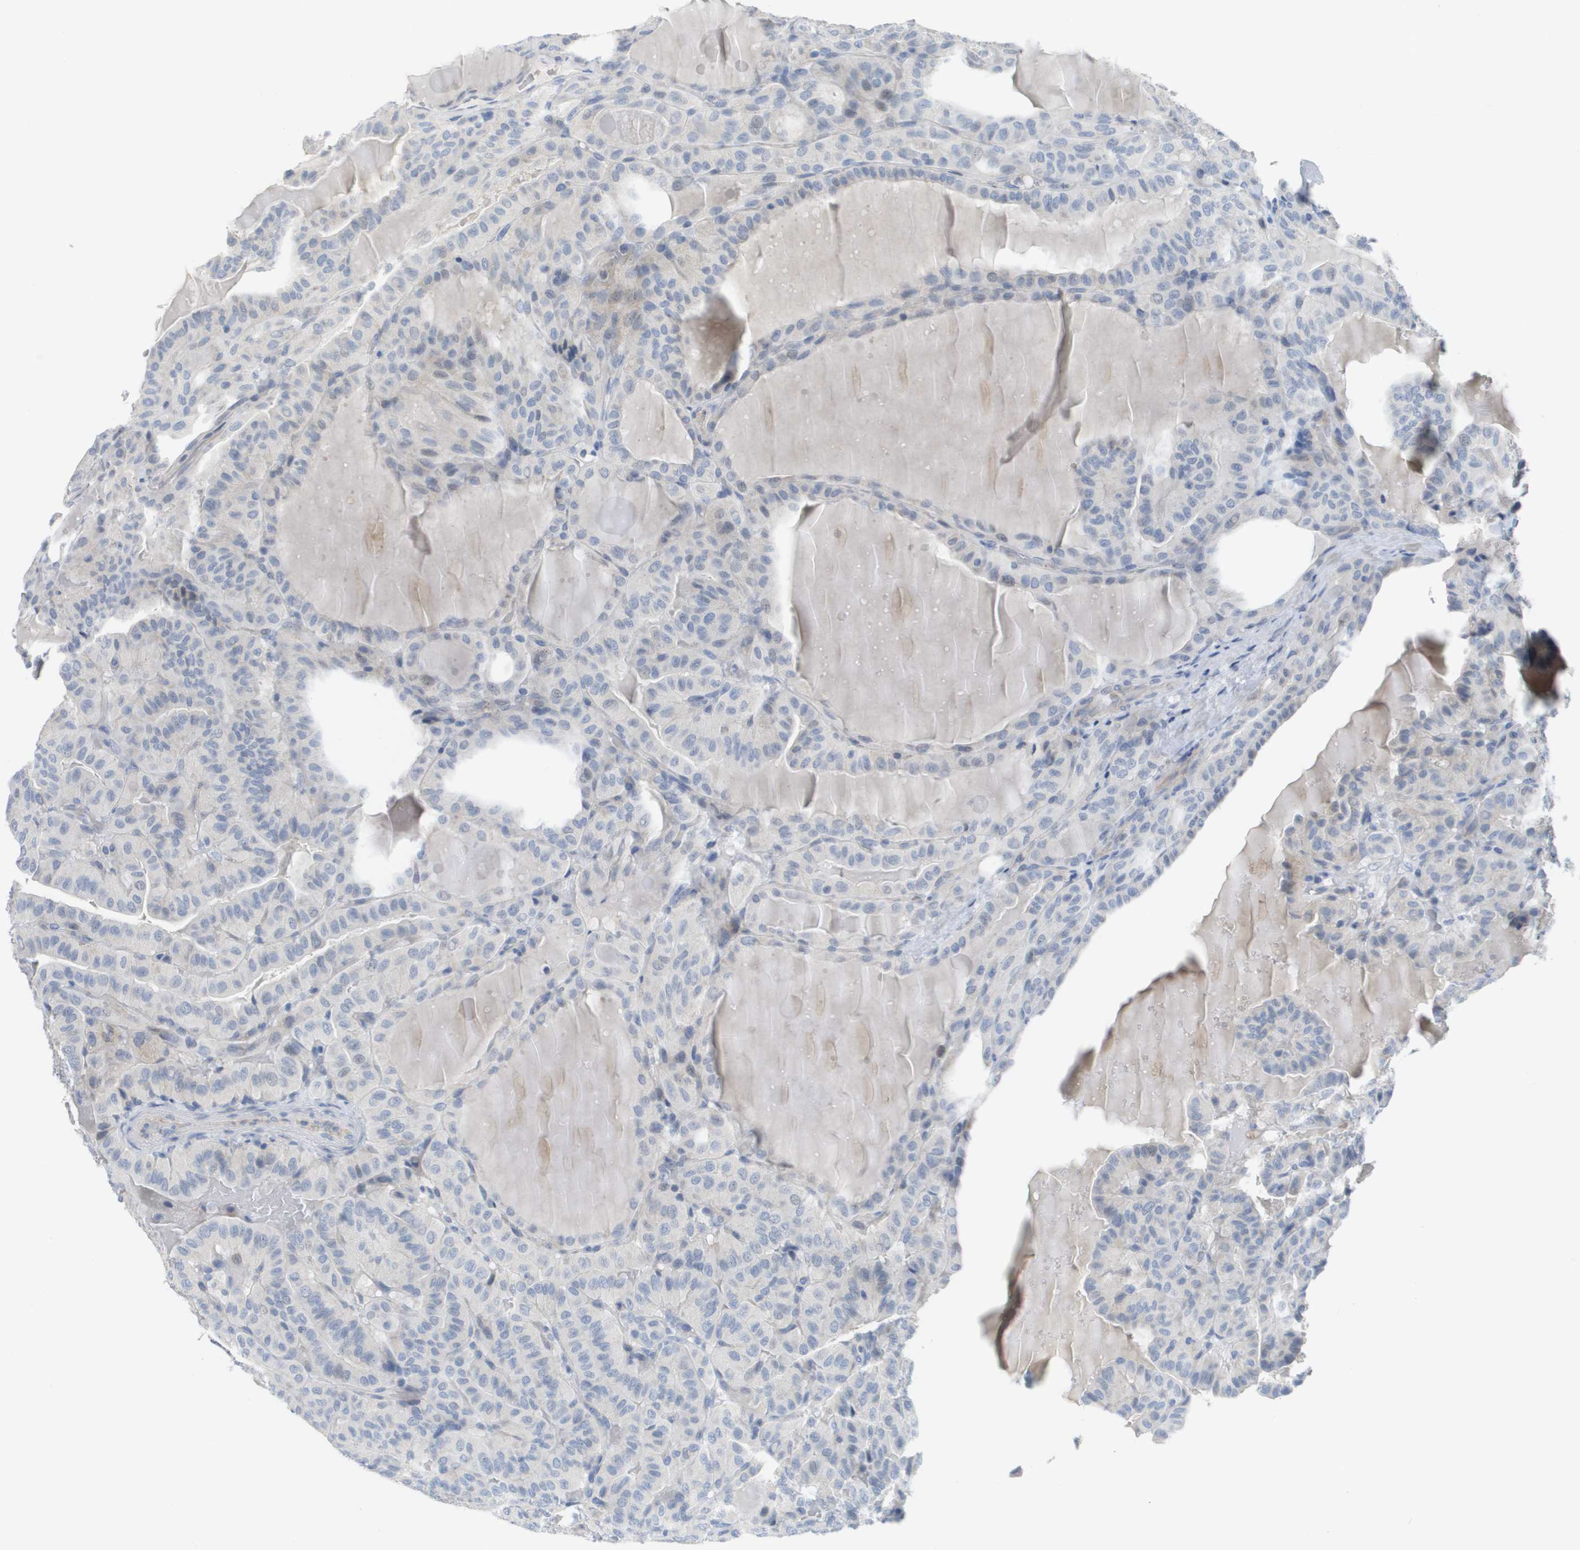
{"staining": {"intensity": "negative", "quantity": "none", "location": "none"}, "tissue": "thyroid cancer", "cell_type": "Tumor cells", "image_type": "cancer", "snomed": [{"axis": "morphology", "description": "Papillary adenocarcinoma, NOS"}, {"axis": "topography", "description": "Thyroid gland"}], "caption": "Histopathology image shows no significant protein staining in tumor cells of thyroid cancer. (Brightfield microscopy of DAB (3,3'-diaminobenzidine) IHC at high magnification).", "gene": "PDE4A", "patient": {"sex": "male", "age": 77}}